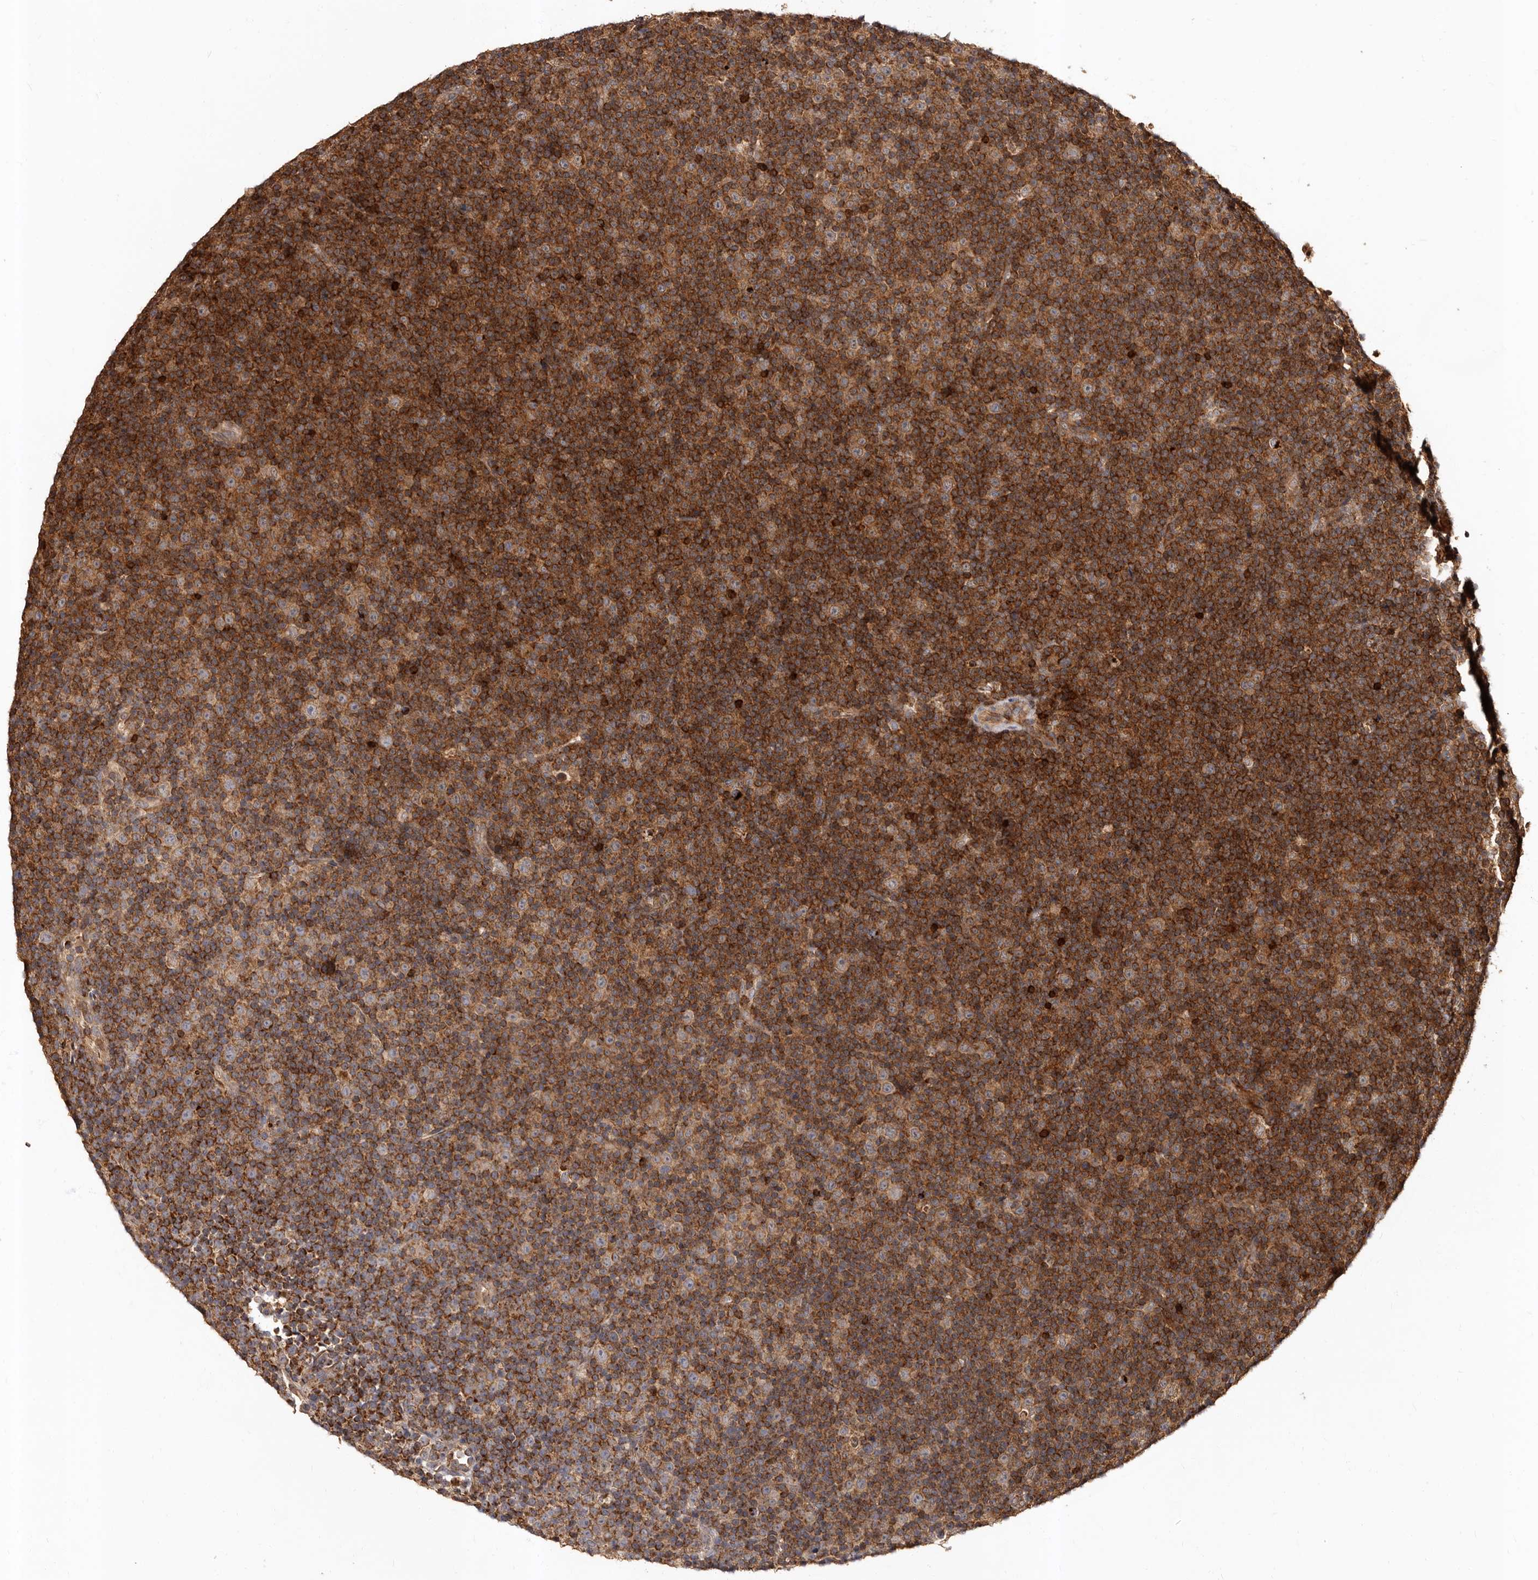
{"staining": {"intensity": "strong", "quantity": ">75%", "location": "cytoplasmic/membranous"}, "tissue": "lymphoma", "cell_type": "Tumor cells", "image_type": "cancer", "snomed": [{"axis": "morphology", "description": "Malignant lymphoma, non-Hodgkin's type, Low grade"}, {"axis": "topography", "description": "Lymph node"}], "caption": "Strong cytoplasmic/membranous positivity is seen in approximately >75% of tumor cells in lymphoma.", "gene": "BAX", "patient": {"sex": "female", "age": 67}}